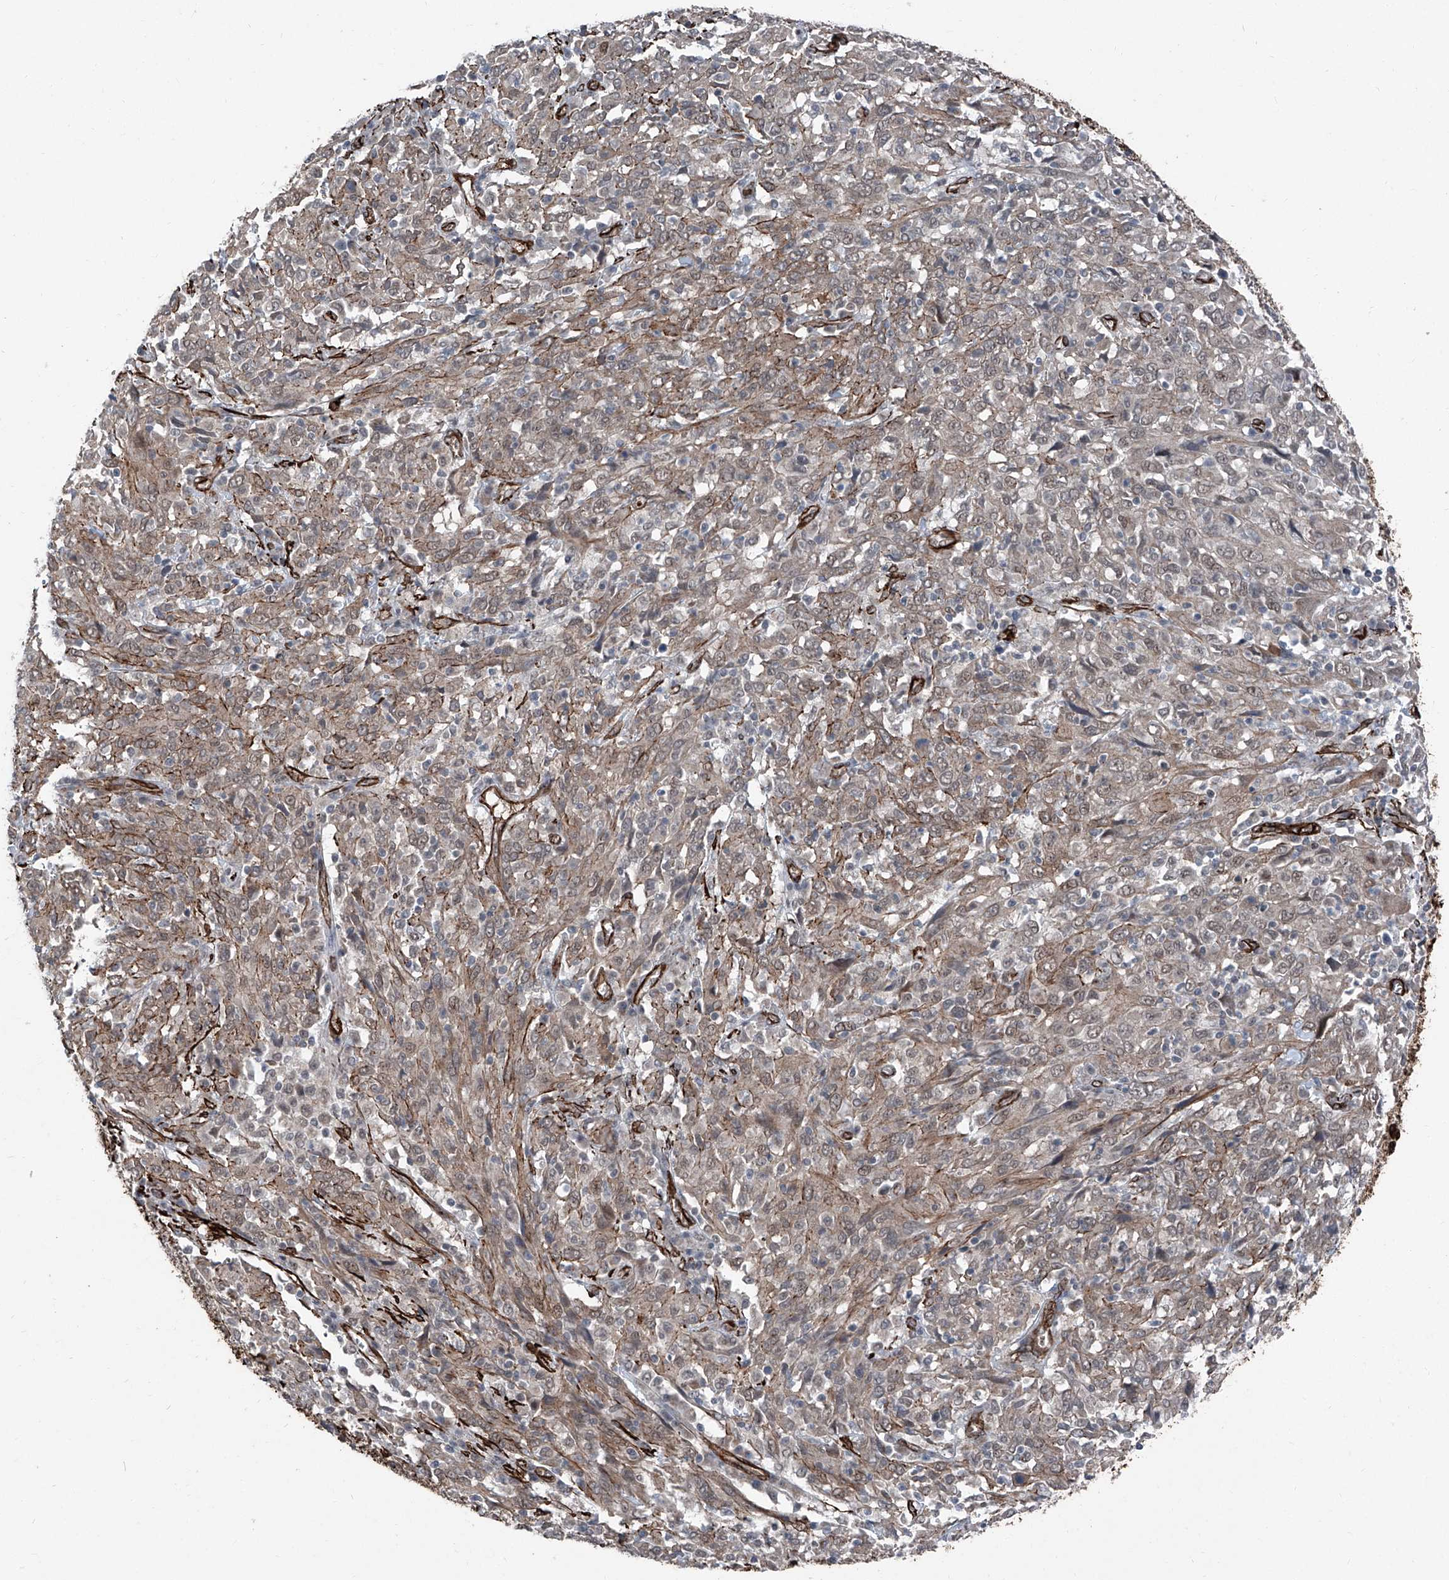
{"staining": {"intensity": "weak", "quantity": "25%-75%", "location": "cytoplasmic/membranous,nuclear"}, "tissue": "cervical cancer", "cell_type": "Tumor cells", "image_type": "cancer", "snomed": [{"axis": "morphology", "description": "Squamous cell carcinoma, NOS"}, {"axis": "topography", "description": "Cervix"}], "caption": "Immunohistochemistry (IHC) staining of squamous cell carcinoma (cervical), which displays low levels of weak cytoplasmic/membranous and nuclear positivity in about 25%-75% of tumor cells indicating weak cytoplasmic/membranous and nuclear protein staining. The staining was performed using DAB (brown) for protein detection and nuclei were counterstained in hematoxylin (blue).", "gene": "COA7", "patient": {"sex": "female", "age": 46}}